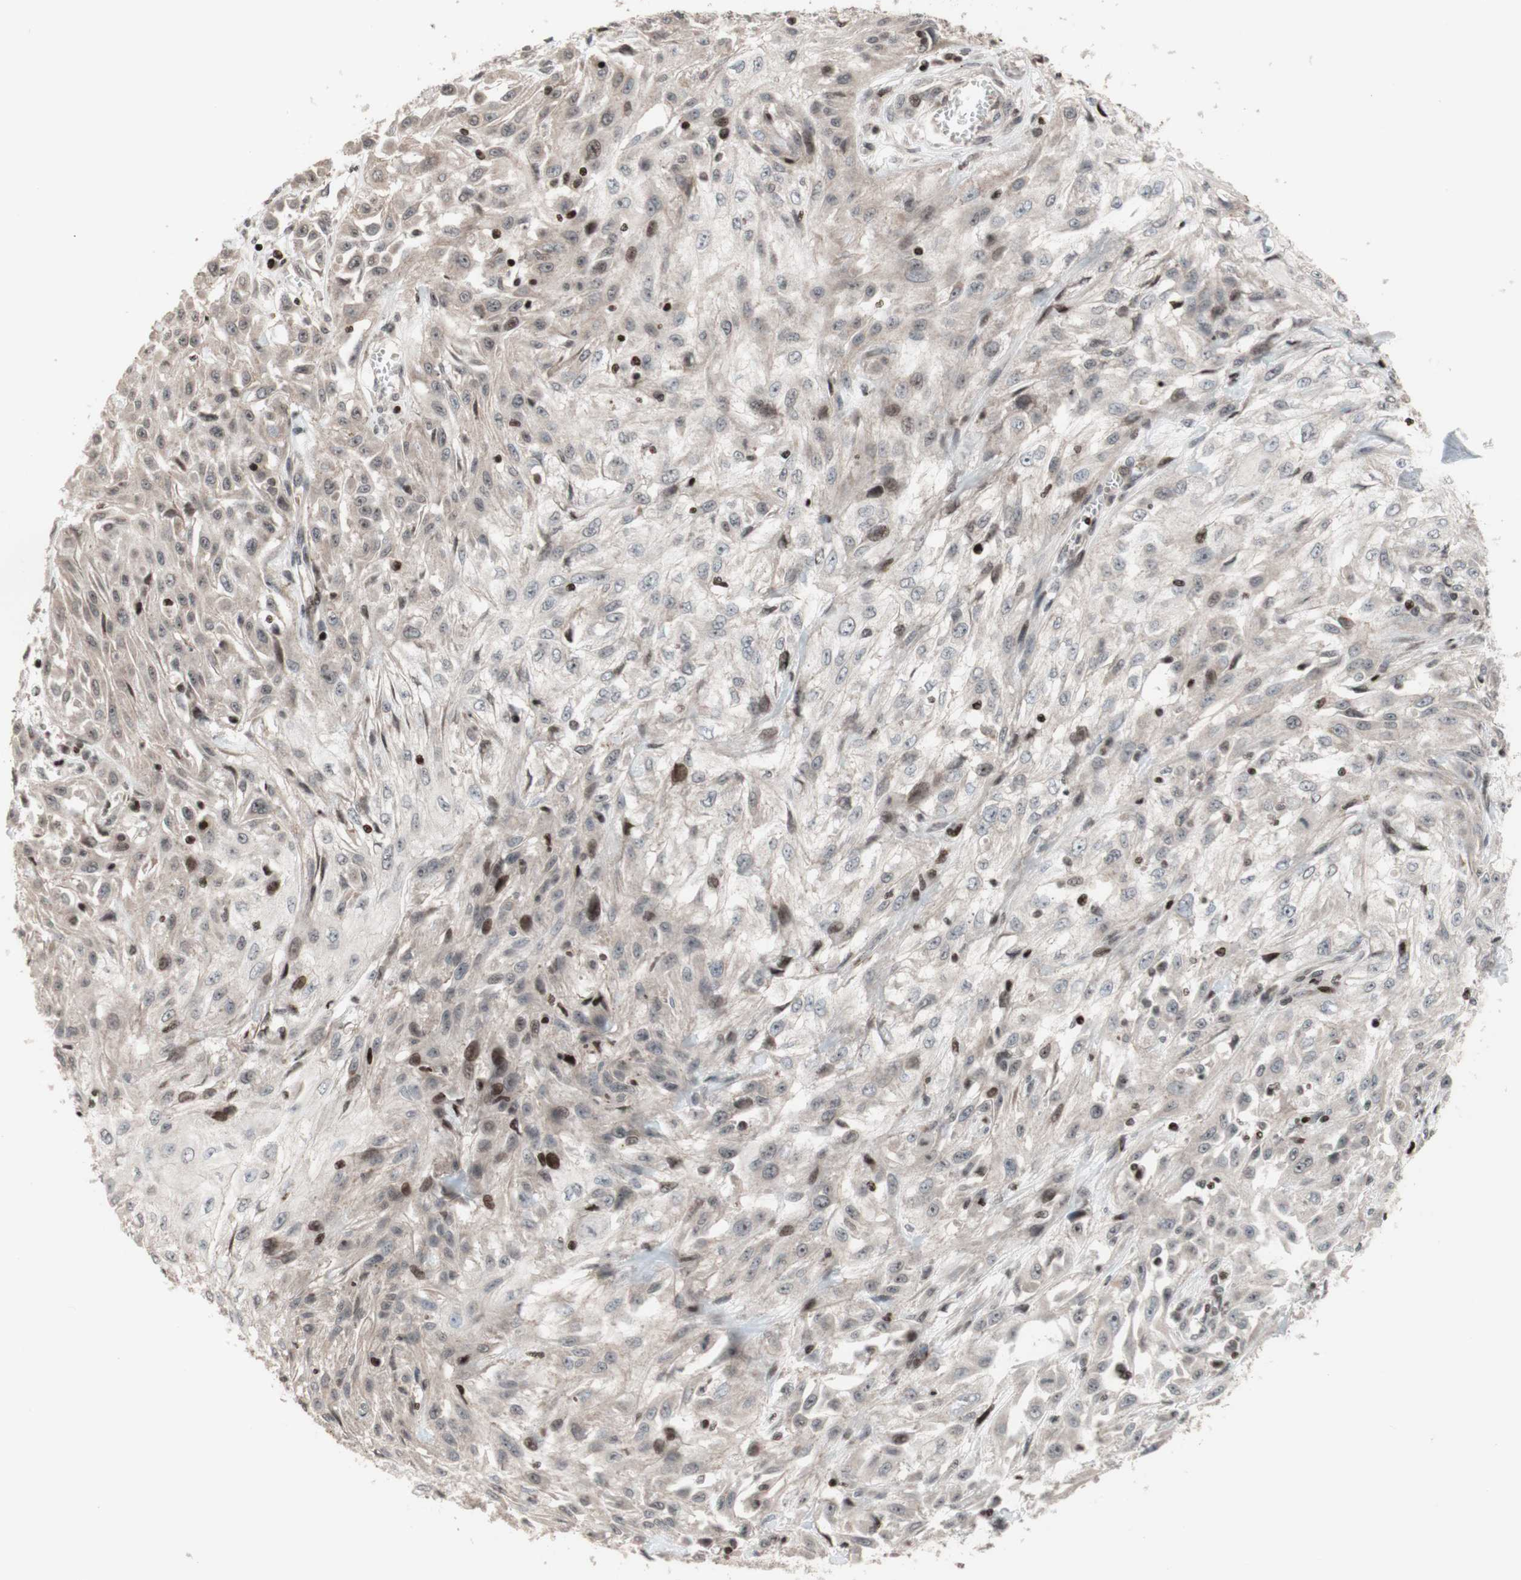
{"staining": {"intensity": "negative", "quantity": "none", "location": "none"}, "tissue": "skin cancer", "cell_type": "Tumor cells", "image_type": "cancer", "snomed": [{"axis": "morphology", "description": "Squamous cell carcinoma, NOS"}, {"axis": "topography", "description": "Skin"}], "caption": "There is no significant expression in tumor cells of squamous cell carcinoma (skin).", "gene": "POLA1", "patient": {"sex": "male", "age": 75}}